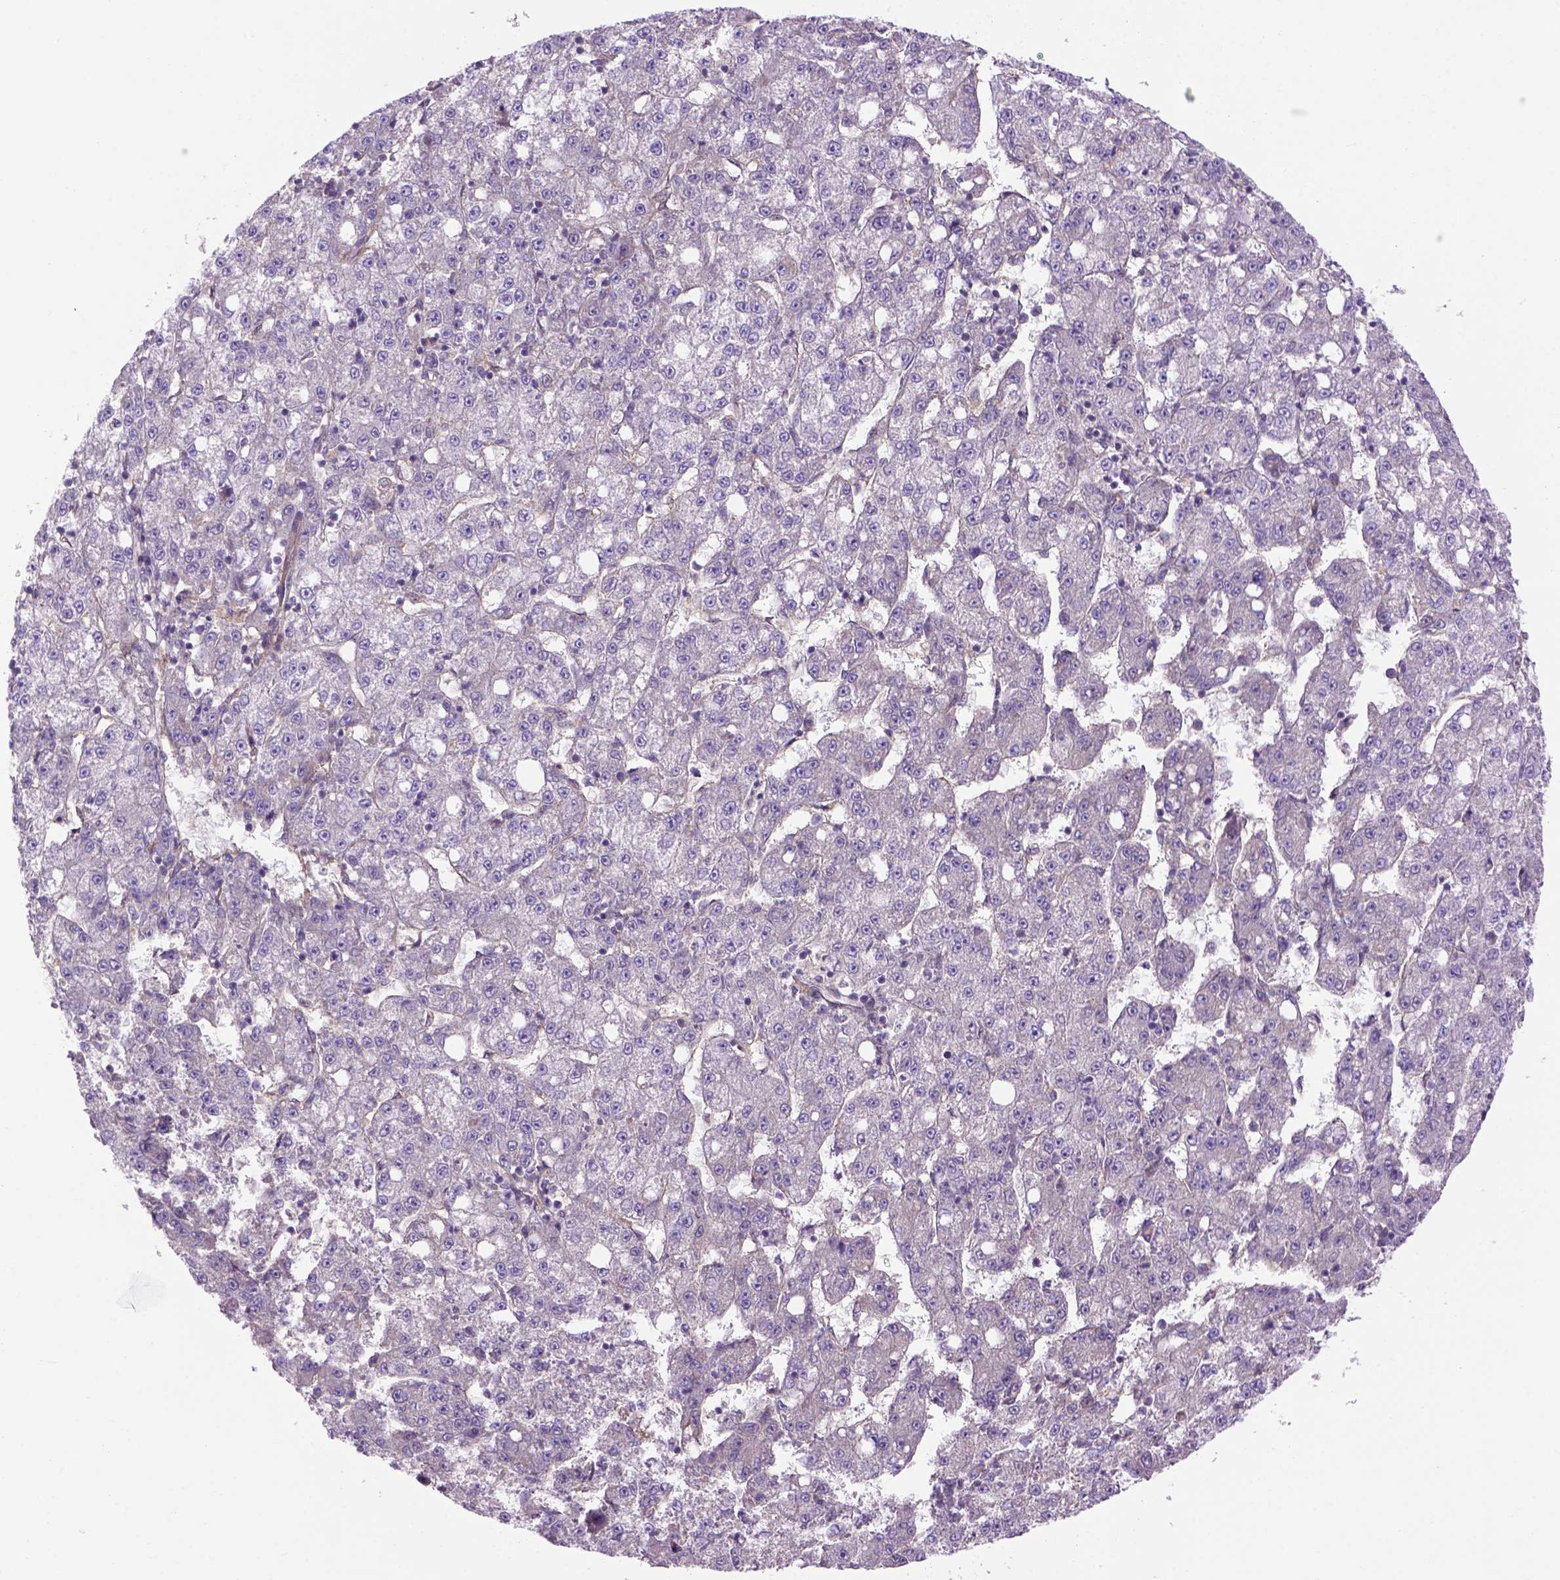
{"staining": {"intensity": "negative", "quantity": "none", "location": "none"}, "tissue": "liver cancer", "cell_type": "Tumor cells", "image_type": "cancer", "snomed": [{"axis": "morphology", "description": "Carcinoma, Hepatocellular, NOS"}, {"axis": "topography", "description": "Liver"}], "caption": "This is an IHC image of liver cancer (hepatocellular carcinoma). There is no staining in tumor cells.", "gene": "CASKIN2", "patient": {"sex": "female", "age": 65}}